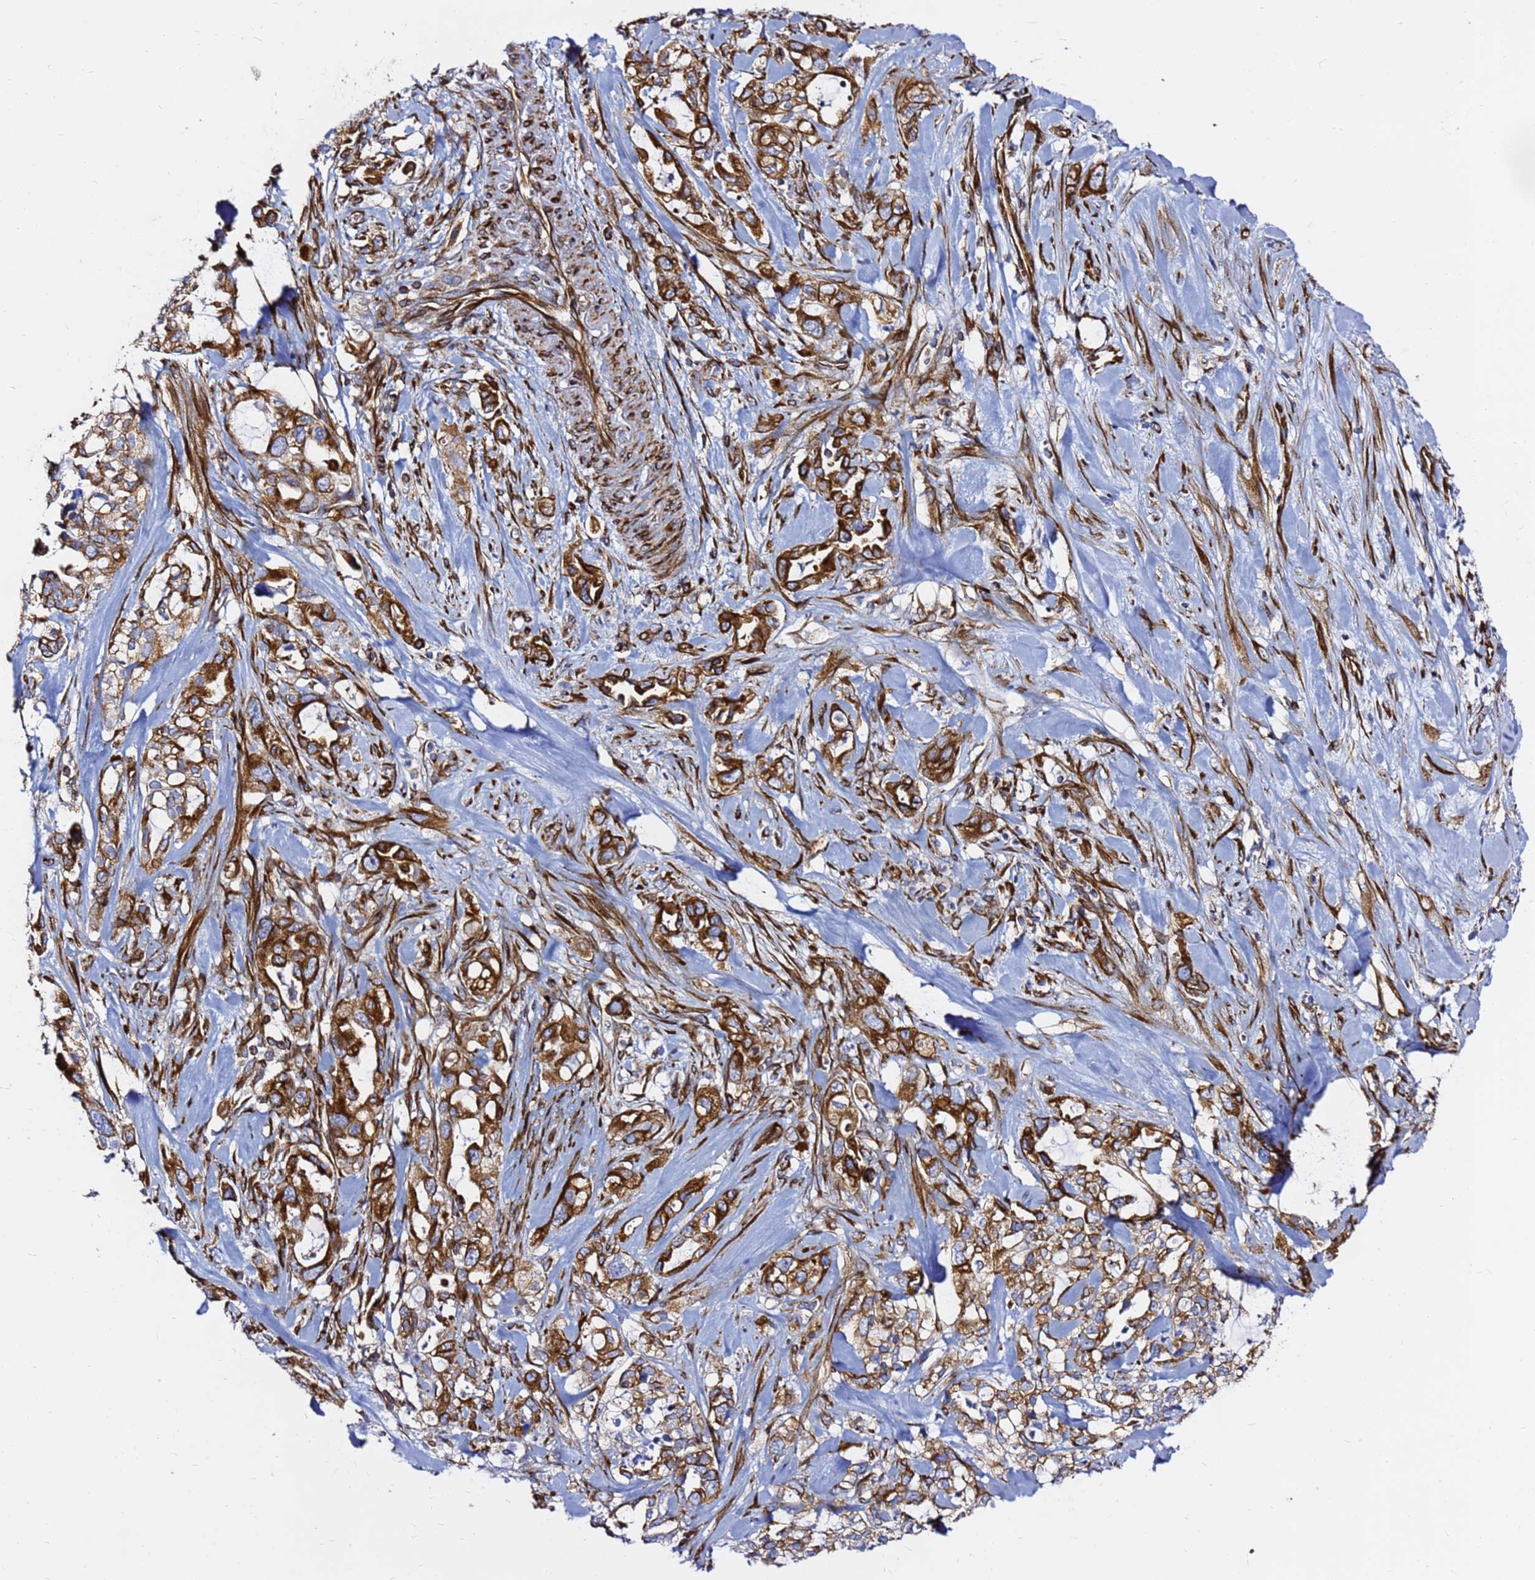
{"staining": {"intensity": "strong", "quantity": ">75%", "location": "cytoplasmic/membranous"}, "tissue": "pancreatic cancer", "cell_type": "Tumor cells", "image_type": "cancer", "snomed": [{"axis": "morphology", "description": "Adenocarcinoma, NOS"}, {"axis": "topography", "description": "Pancreas"}], "caption": "An IHC histopathology image of neoplastic tissue is shown. Protein staining in brown highlights strong cytoplasmic/membranous positivity in pancreatic cancer (adenocarcinoma) within tumor cells. The staining was performed using DAB (3,3'-diaminobenzidine) to visualize the protein expression in brown, while the nuclei were stained in blue with hematoxylin (Magnification: 20x).", "gene": "TUBA8", "patient": {"sex": "female", "age": 61}}